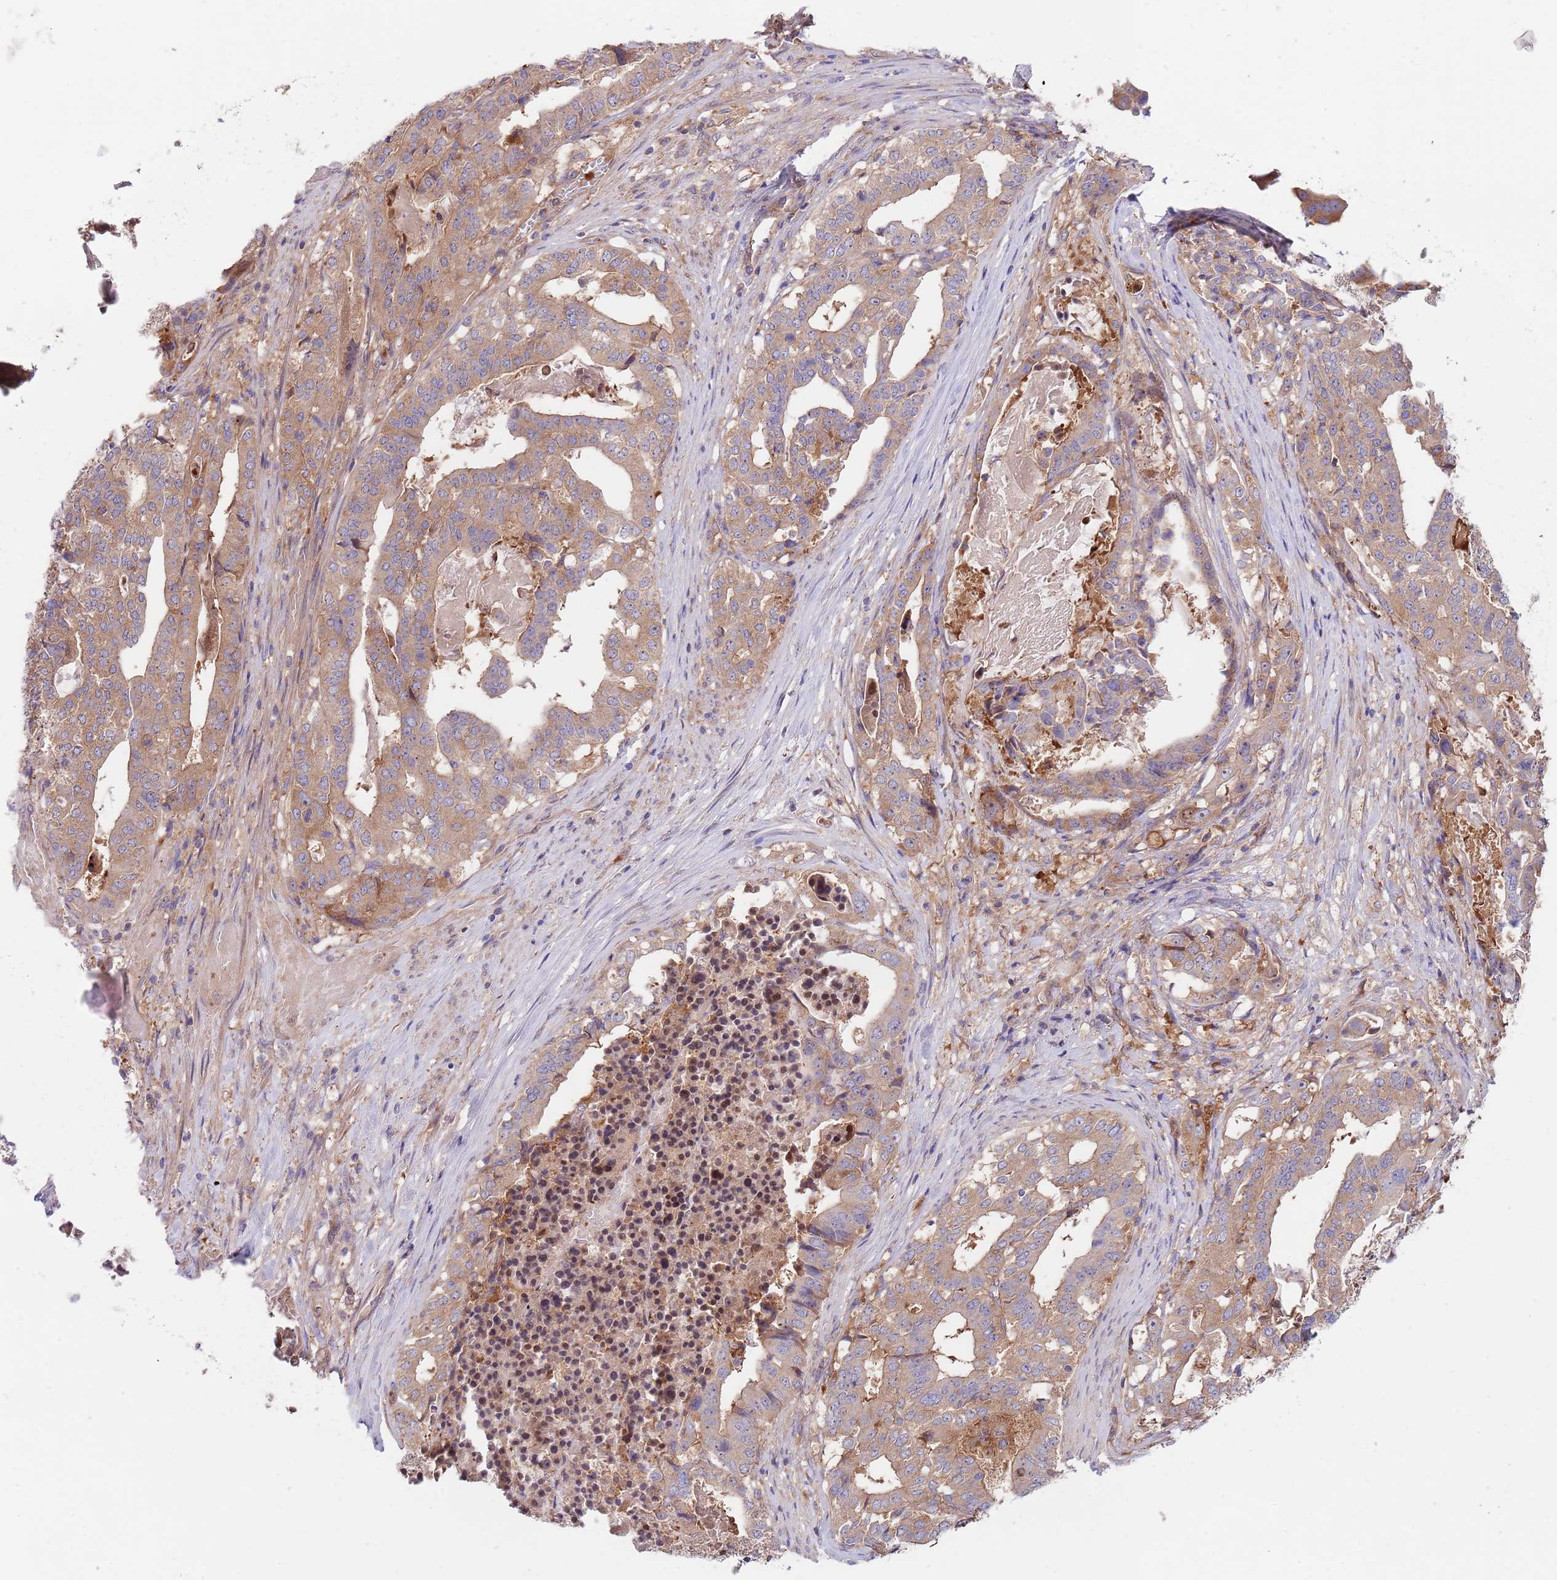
{"staining": {"intensity": "moderate", "quantity": ">75%", "location": "cytoplasmic/membranous"}, "tissue": "stomach cancer", "cell_type": "Tumor cells", "image_type": "cancer", "snomed": [{"axis": "morphology", "description": "Adenocarcinoma, NOS"}, {"axis": "topography", "description": "Stomach"}], "caption": "A brown stain highlights moderate cytoplasmic/membranous expression of a protein in human stomach cancer (adenocarcinoma) tumor cells. (Stains: DAB in brown, nuclei in blue, Microscopy: brightfield microscopy at high magnification).", "gene": "EIF3F", "patient": {"sex": "male", "age": 48}}